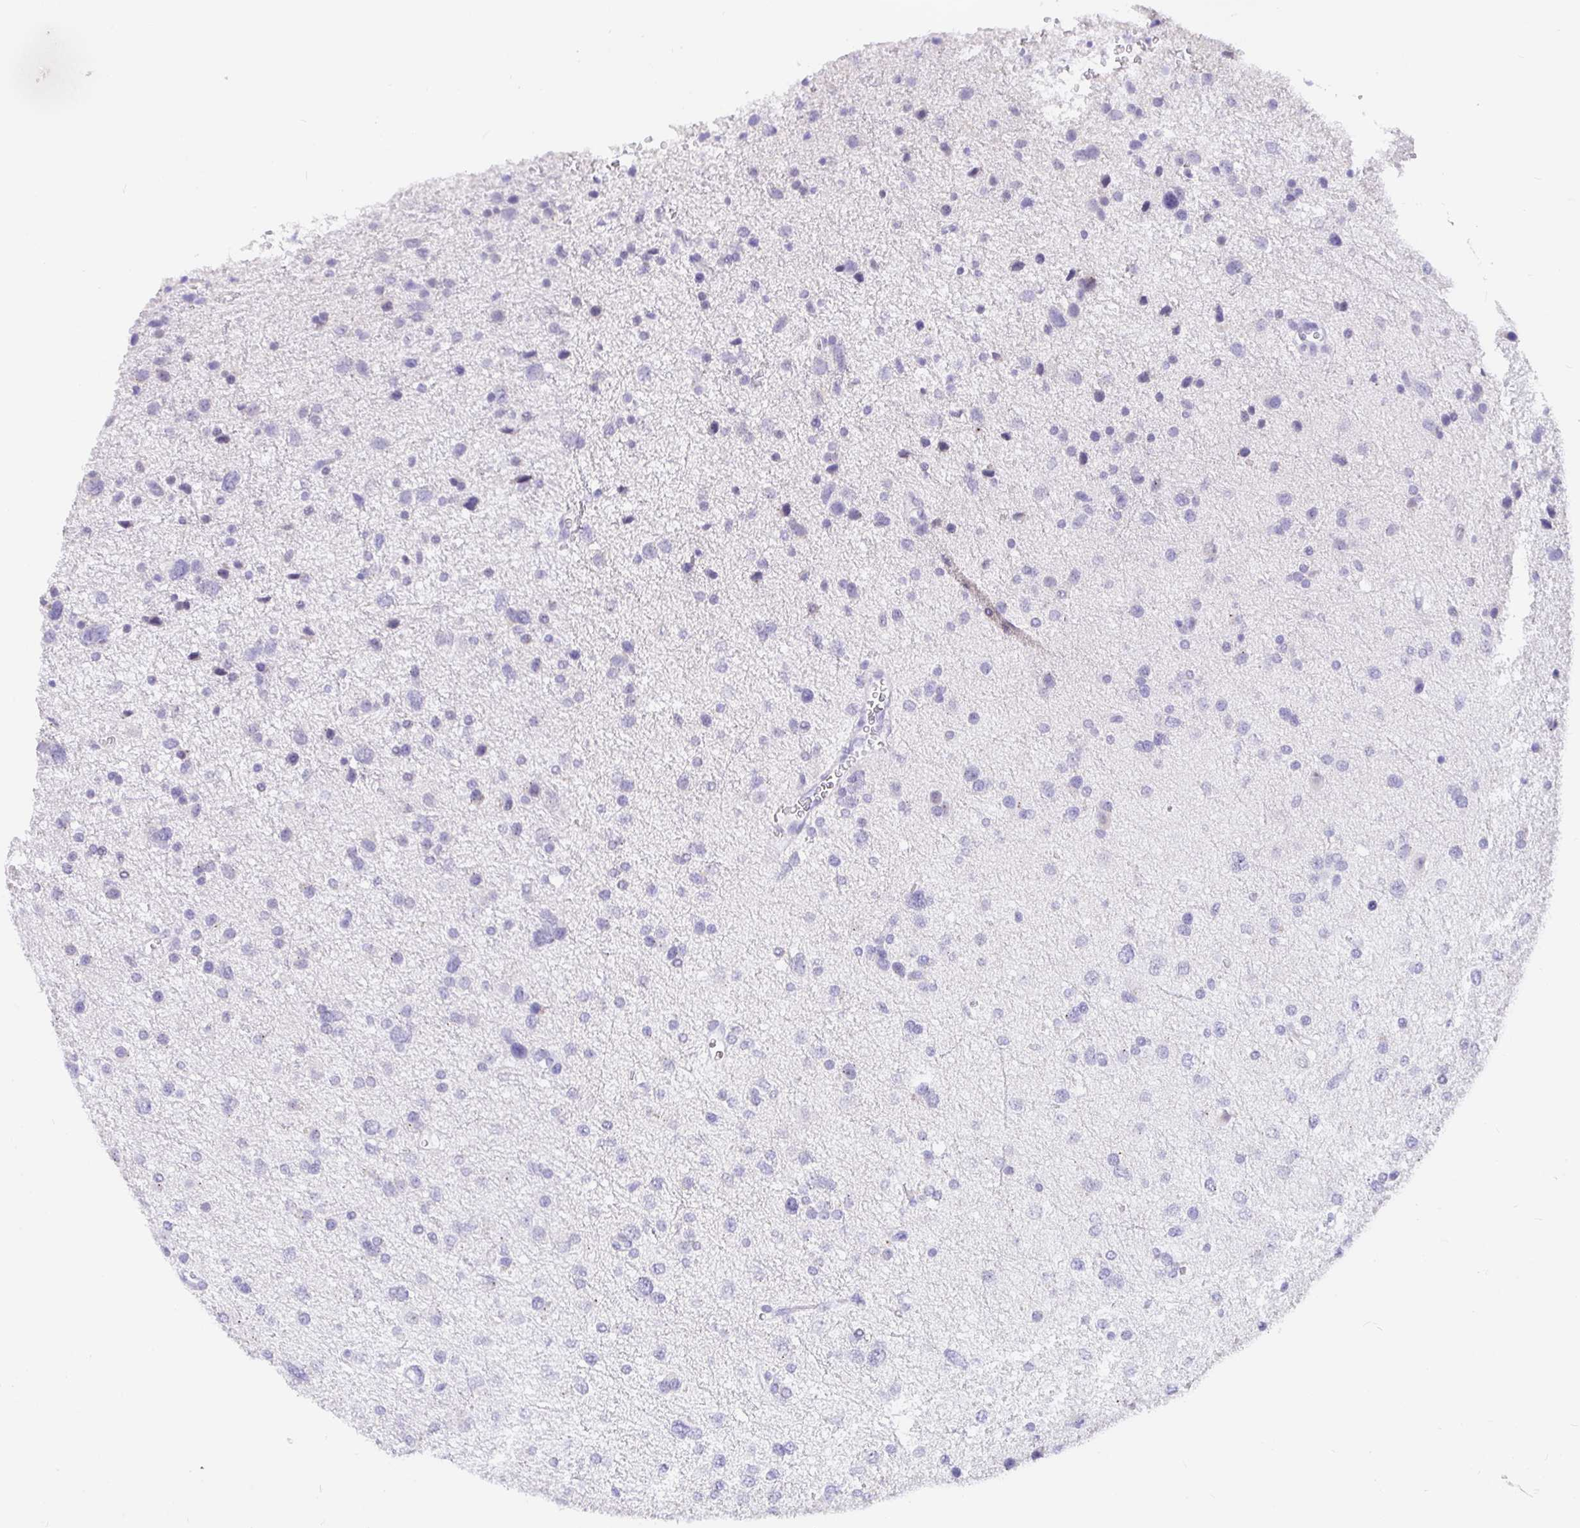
{"staining": {"intensity": "negative", "quantity": "none", "location": "none"}, "tissue": "glioma", "cell_type": "Tumor cells", "image_type": "cancer", "snomed": [{"axis": "morphology", "description": "Glioma, malignant, Low grade"}, {"axis": "topography", "description": "Brain"}], "caption": "High magnification brightfield microscopy of glioma stained with DAB (brown) and counterstained with hematoxylin (blue): tumor cells show no significant expression.", "gene": "EZHIP", "patient": {"sex": "female", "age": 55}}